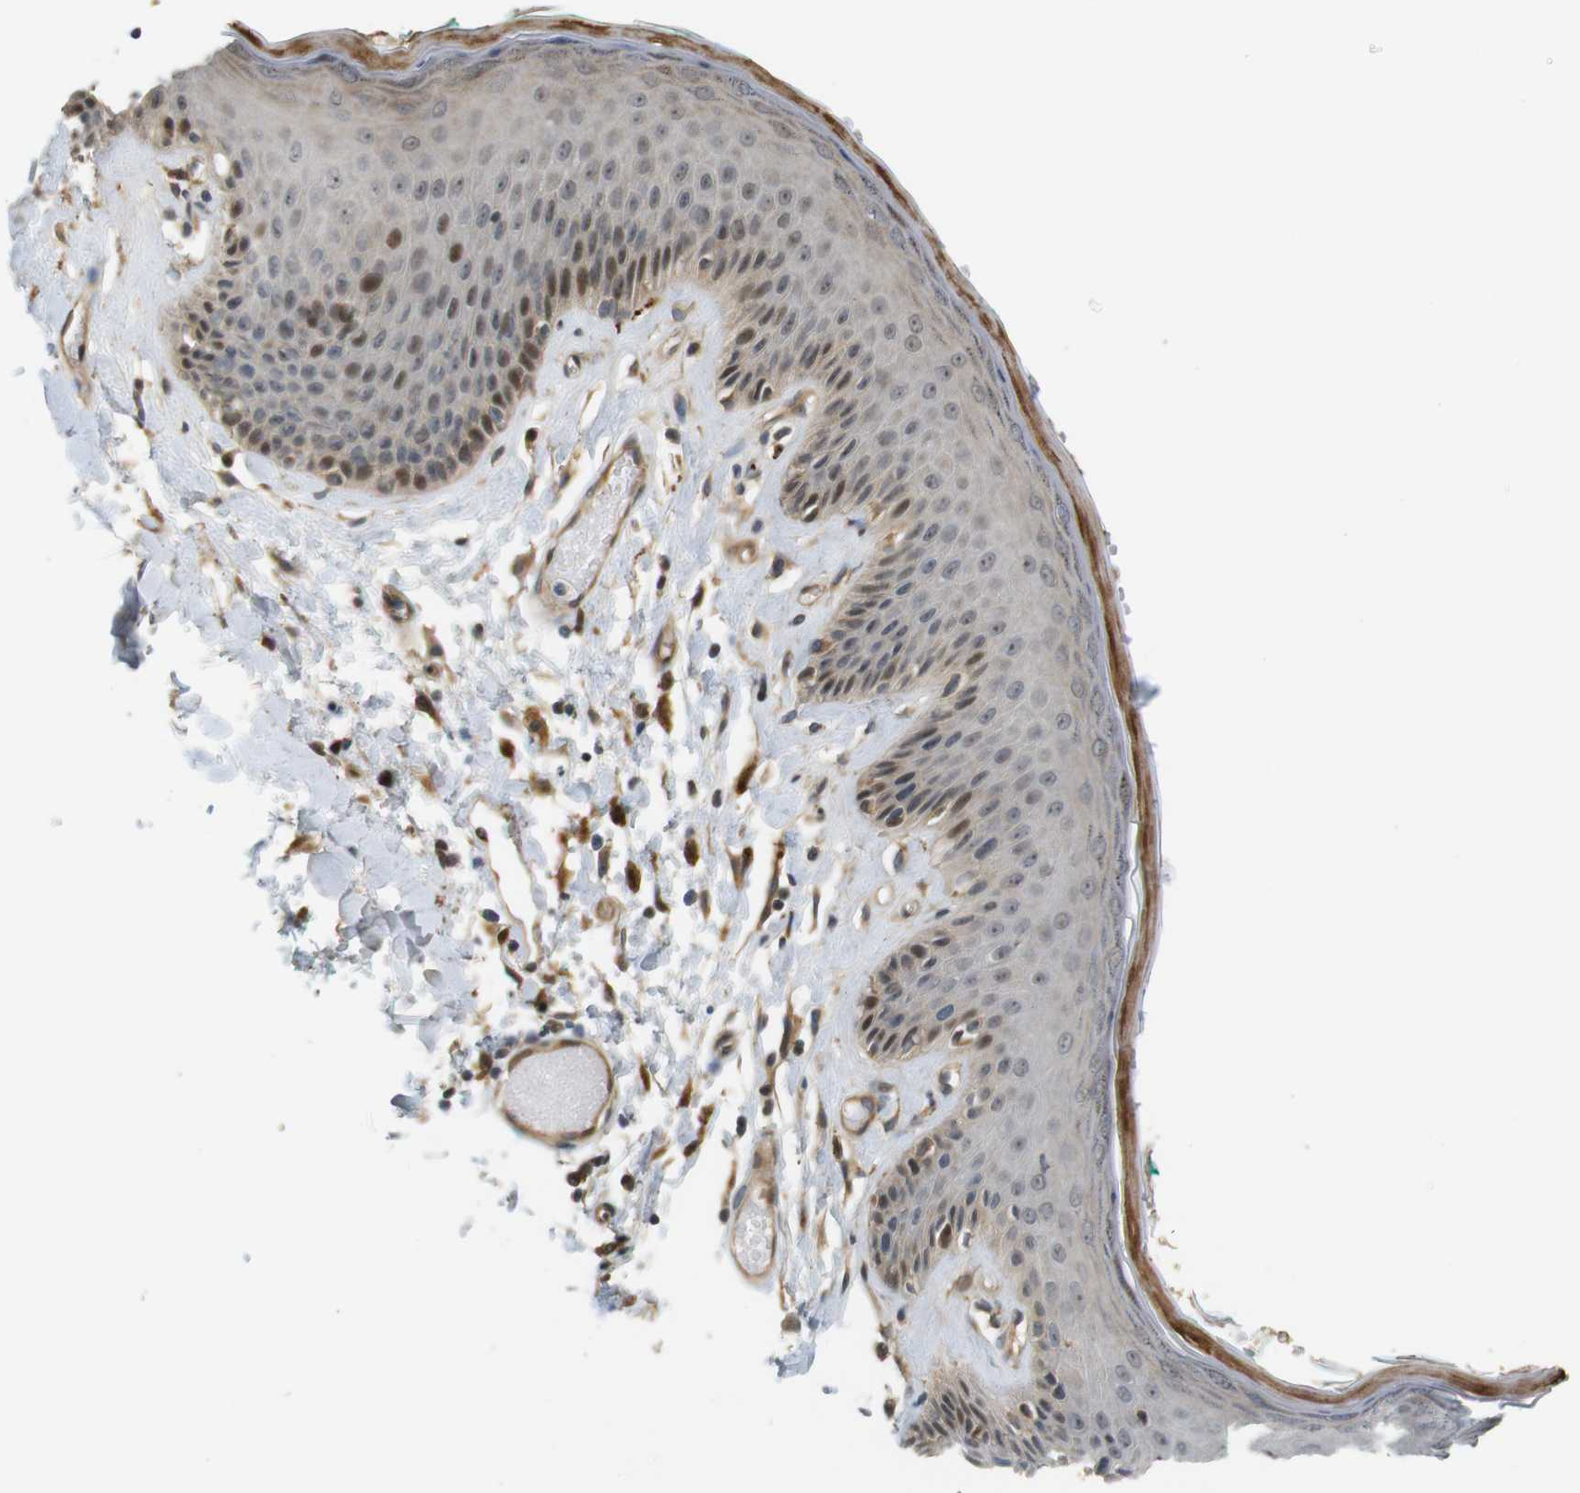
{"staining": {"intensity": "moderate", "quantity": "25%-75%", "location": "cytoplasmic/membranous,nuclear"}, "tissue": "skin", "cell_type": "Epidermal cells", "image_type": "normal", "snomed": [{"axis": "morphology", "description": "Normal tissue, NOS"}, {"axis": "topography", "description": "Vulva"}], "caption": "Immunohistochemistry (IHC) micrograph of unremarkable skin: skin stained using immunohistochemistry reveals medium levels of moderate protein expression localized specifically in the cytoplasmic/membranous,nuclear of epidermal cells, appearing as a cytoplasmic/membranous,nuclear brown color.", "gene": "TSPAN9", "patient": {"sex": "female", "age": 73}}